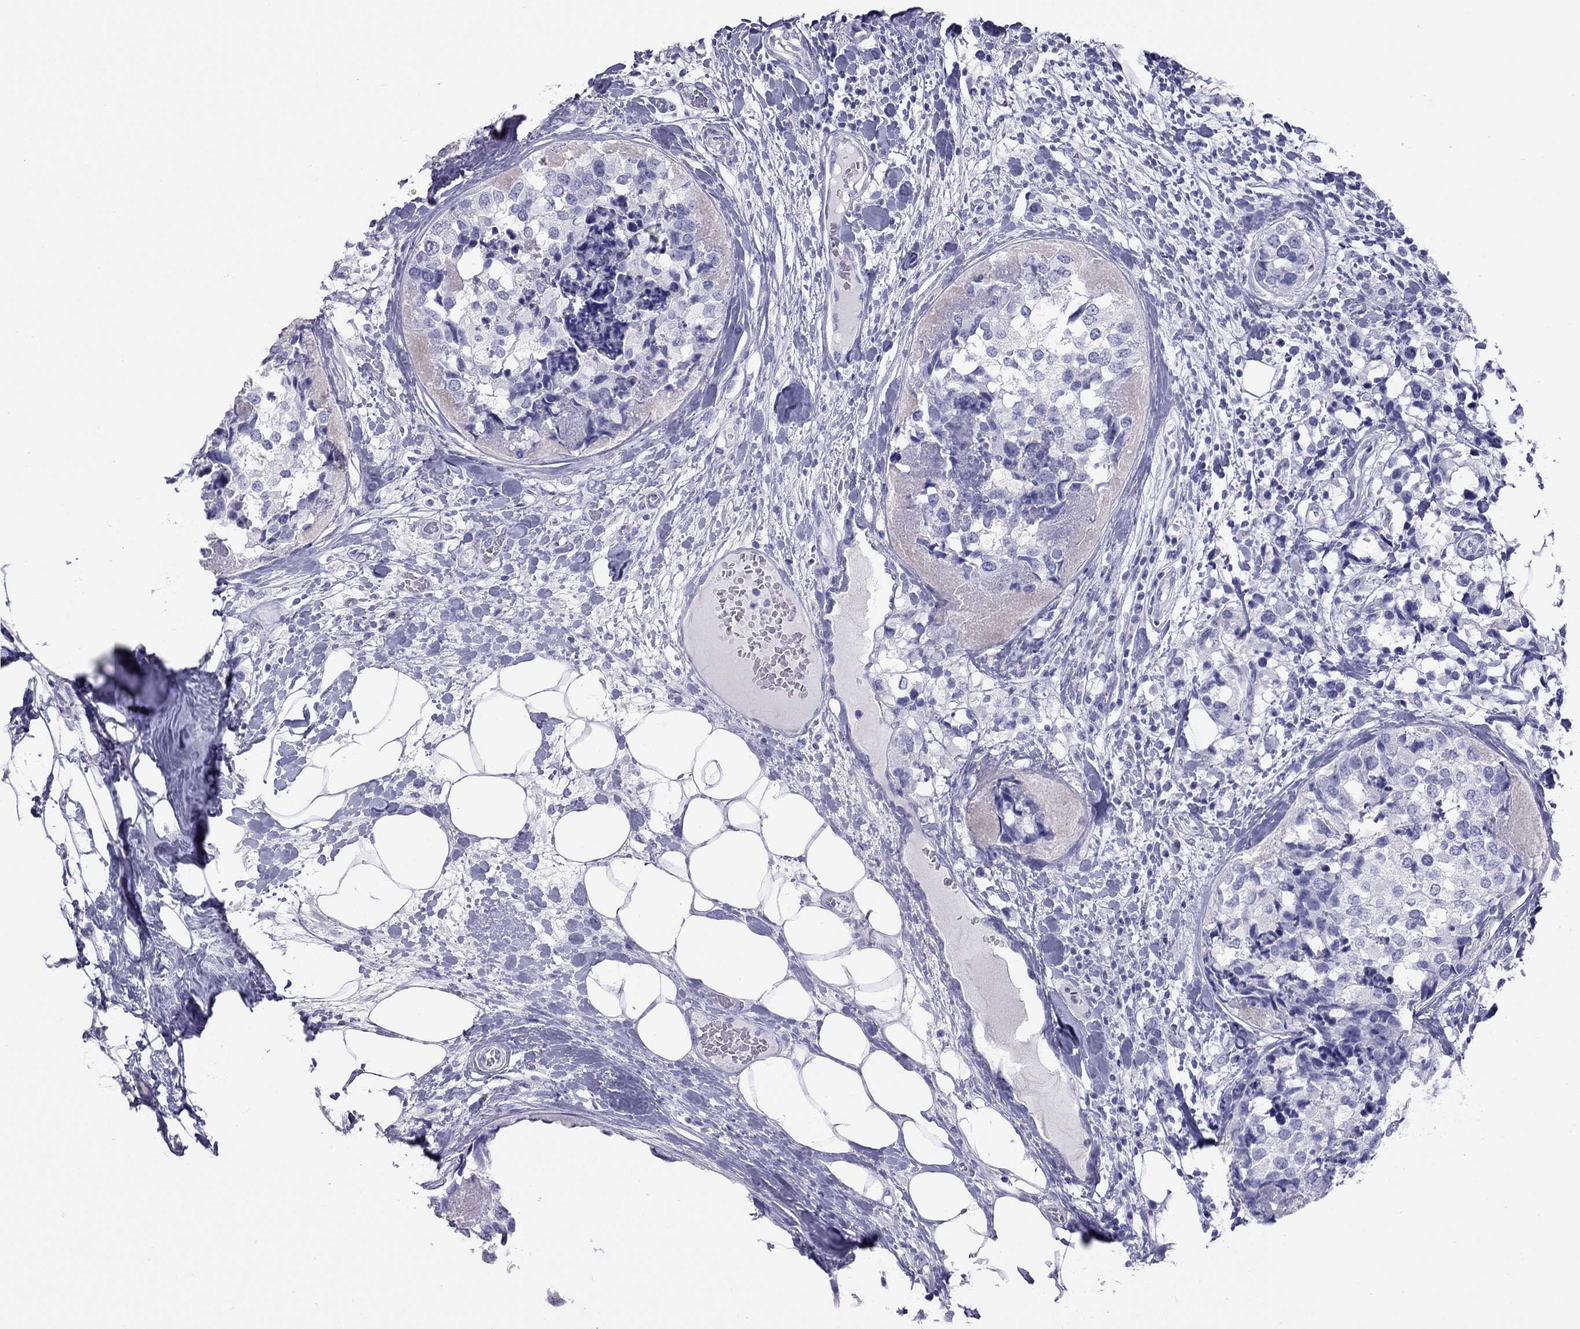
{"staining": {"intensity": "negative", "quantity": "none", "location": "none"}, "tissue": "breast cancer", "cell_type": "Tumor cells", "image_type": "cancer", "snomed": [{"axis": "morphology", "description": "Lobular carcinoma"}, {"axis": "topography", "description": "Breast"}], "caption": "DAB (3,3'-diaminobenzidine) immunohistochemical staining of human lobular carcinoma (breast) exhibits no significant positivity in tumor cells.", "gene": "STAG3", "patient": {"sex": "female", "age": 59}}